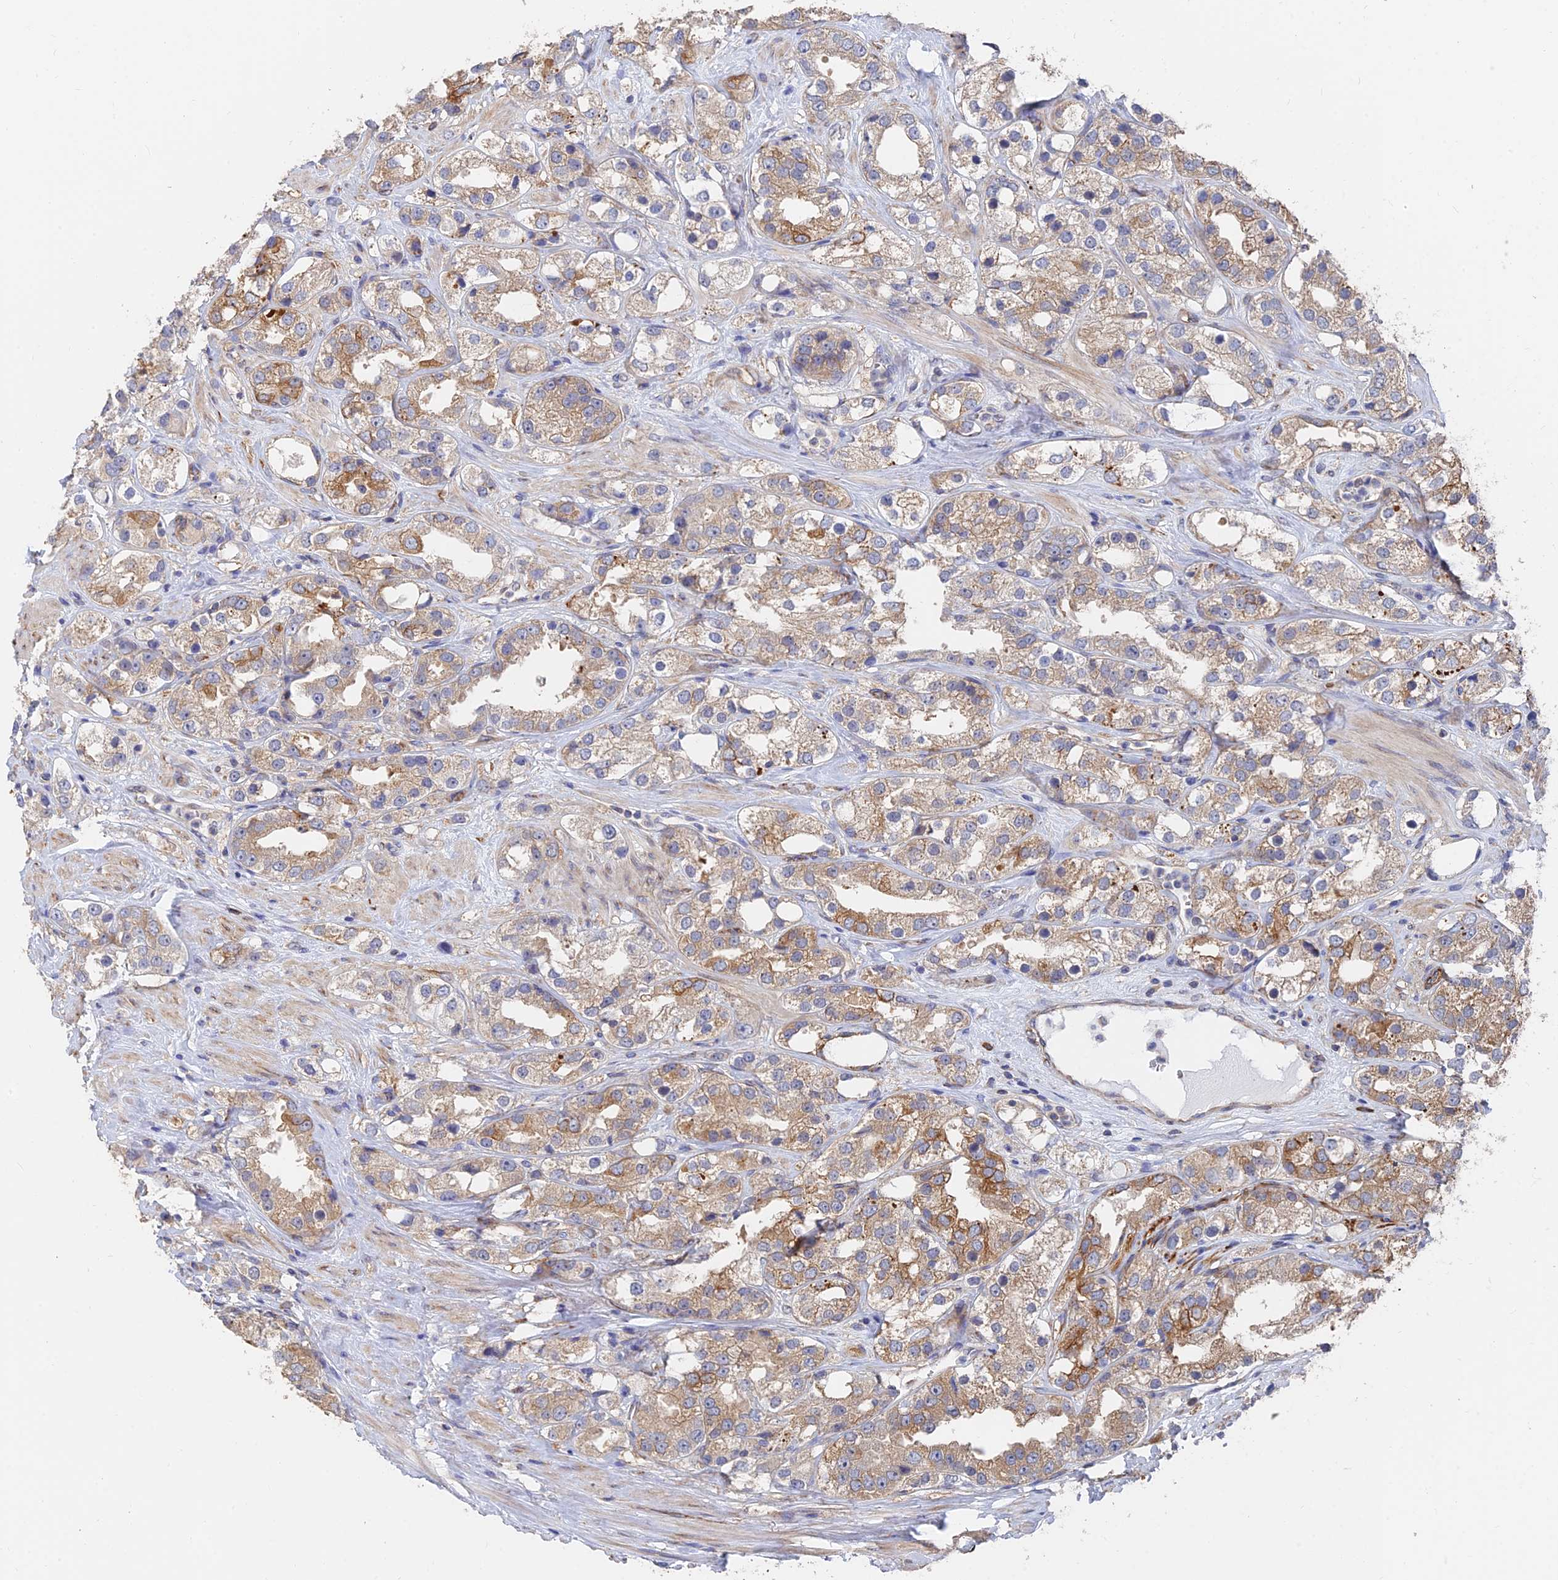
{"staining": {"intensity": "moderate", "quantity": "<25%", "location": "cytoplasmic/membranous"}, "tissue": "prostate cancer", "cell_type": "Tumor cells", "image_type": "cancer", "snomed": [{"axis": "morphology", "description": "Adenocarcinoma, NOS"}, {"axis": "topography", "description": "Prostate"}], "caption": "A micrograph showing moderate cytoplasmic/membranous staining in approximately <25% of tumor cells in adenocarcinoma (prostate), as visualized by brown immunohistochemical staining.", "gene": "WBP11", "patient": {"sex": "male", "age": 79}}